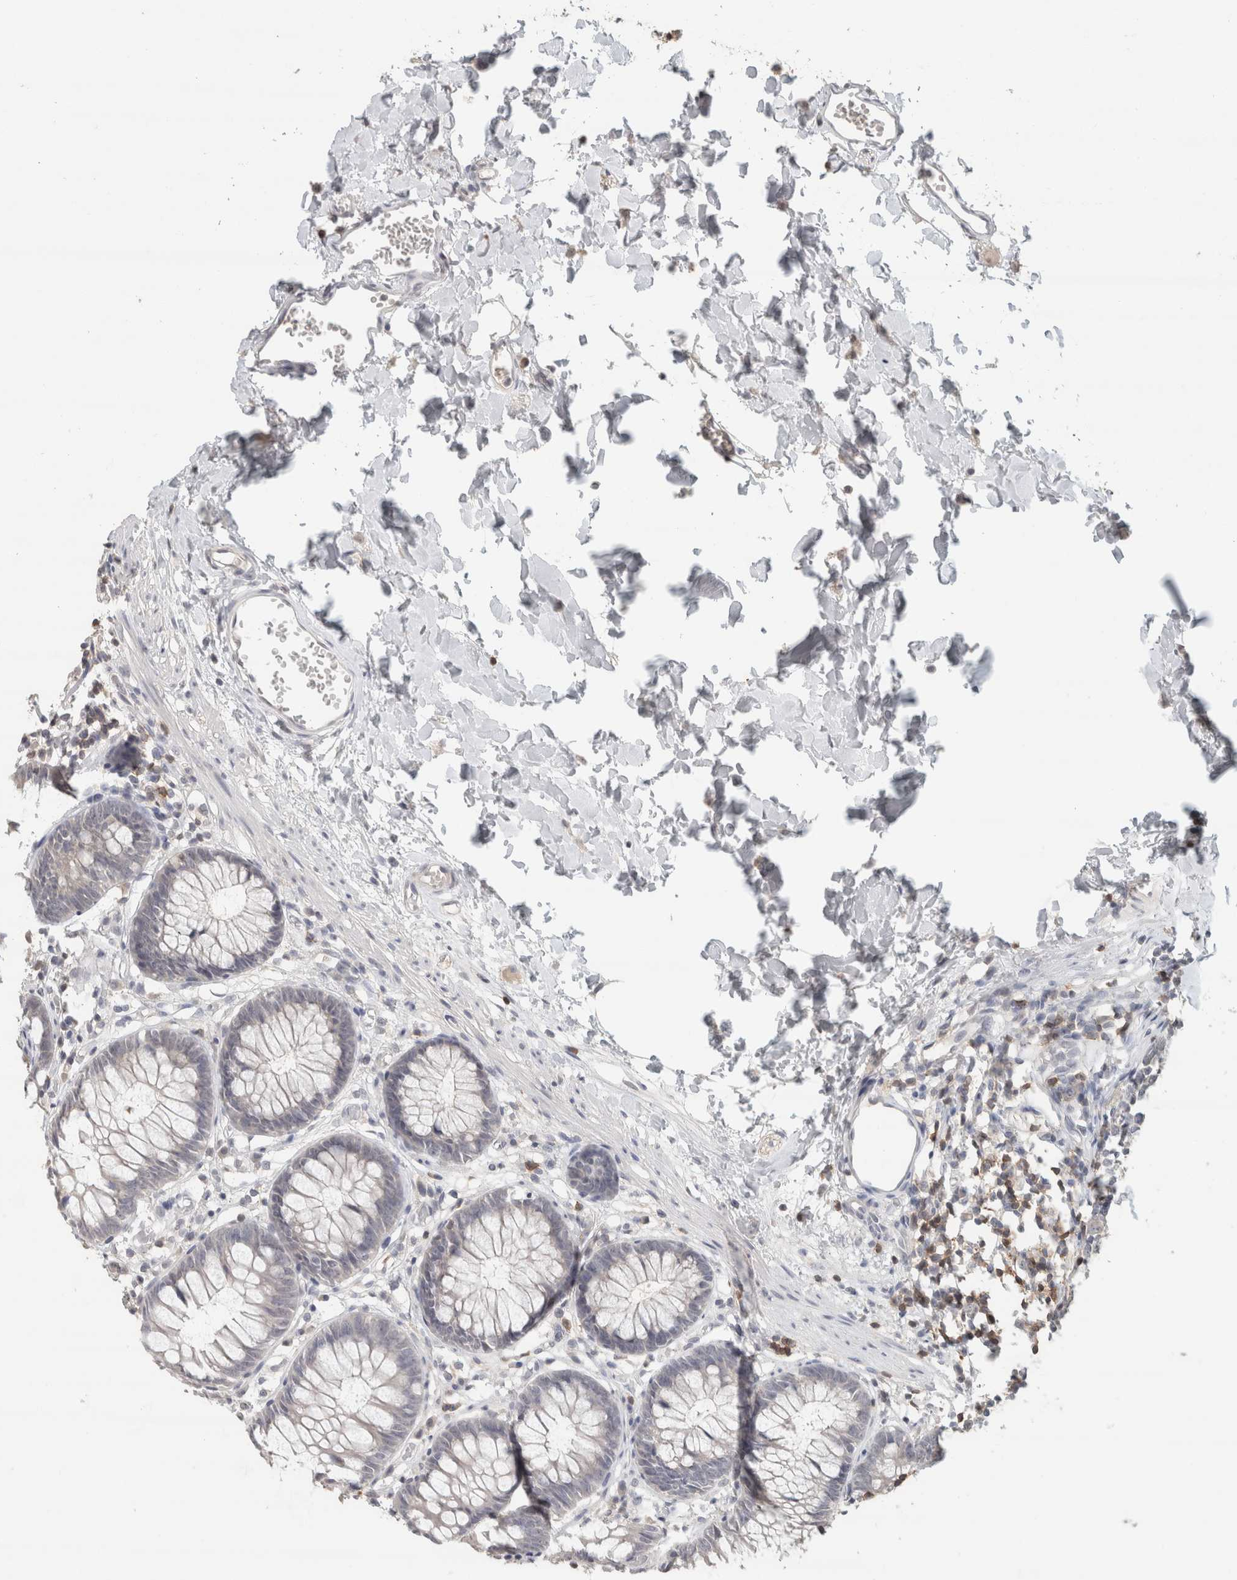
{"staining": {"intensity": "negative", "quantity": "none", "location": "none"}, "tissue": "colon", "cell_type": "Endothelial cells", "image_type": "normal", "snomed": [{"axis": "morphology", "description": "Normal tissue, NOS"}, {"axis": "topography", "description": "Colon"}], "caption": "IHC image of normal colon stained for a protein (brown), which shows no staining in endothelial cells.", "gene": "TRAT1", "patient": {"sex": "male", "age": 14}}